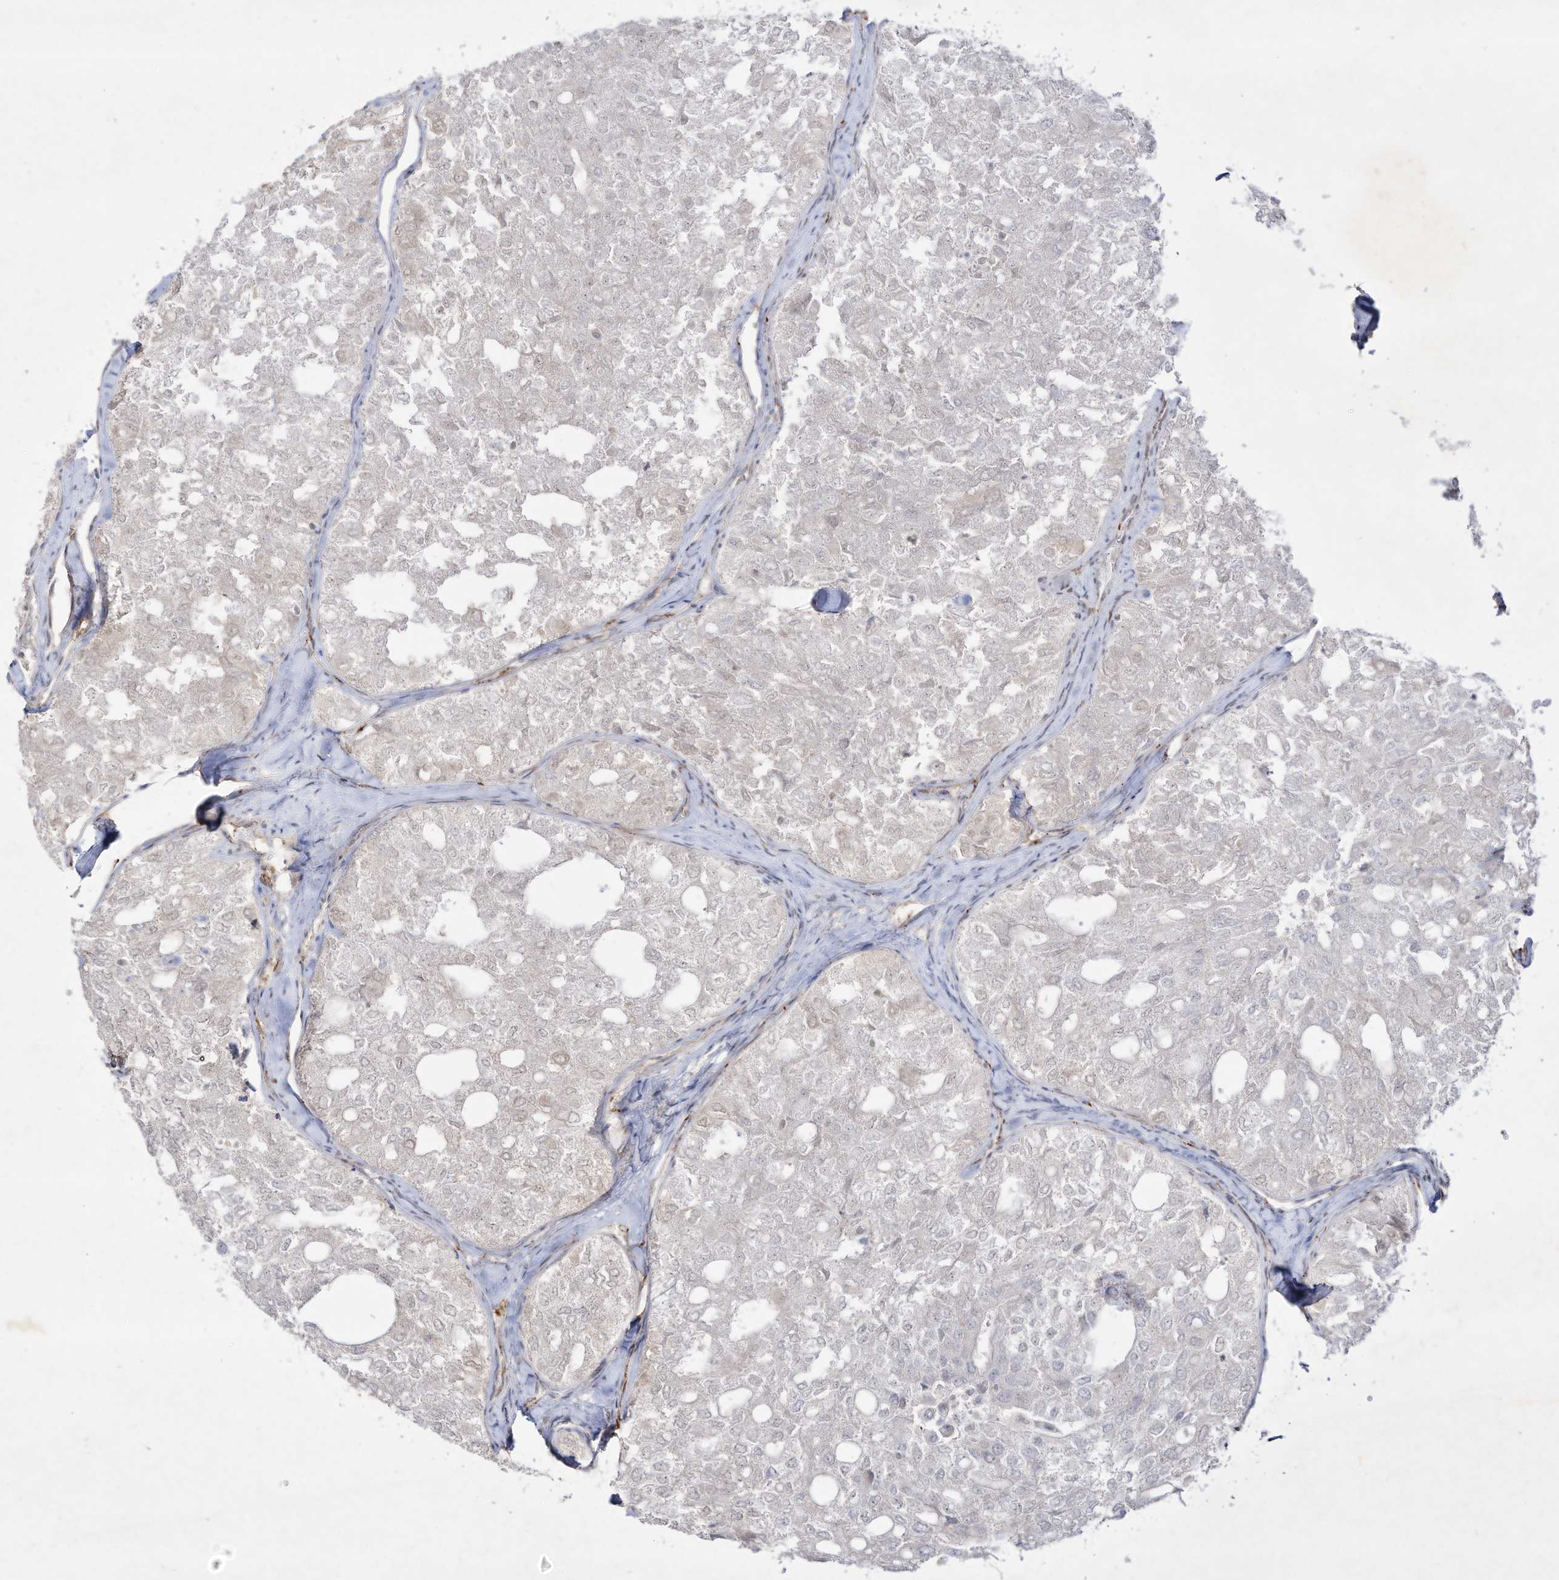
{"staining": {"intensity": "negative", "quantity": "none", "location": "none"}, "tissue": "thyroid cancer", "cell_type": "Tumor cells", "image_type": "cancer", "snomed": [{"axis": "morphology", "description": "Follicular adenoma carcinoma, NOS"}, {"axis": "topography", "description": "Thyroid gland"}], "caption": "Immunohistochemistry (IHC) histopathology image of neoplastic tissue: thyroid cancer stained with DAB (3,3'-diaminobenzidine) displays no significant protein staining in tumor cells. (Immunohistochemistry, brightfield microscopy, high magnification).", "gene": "ZGRF1", "patient": {"sex": "male", "age": 75}}